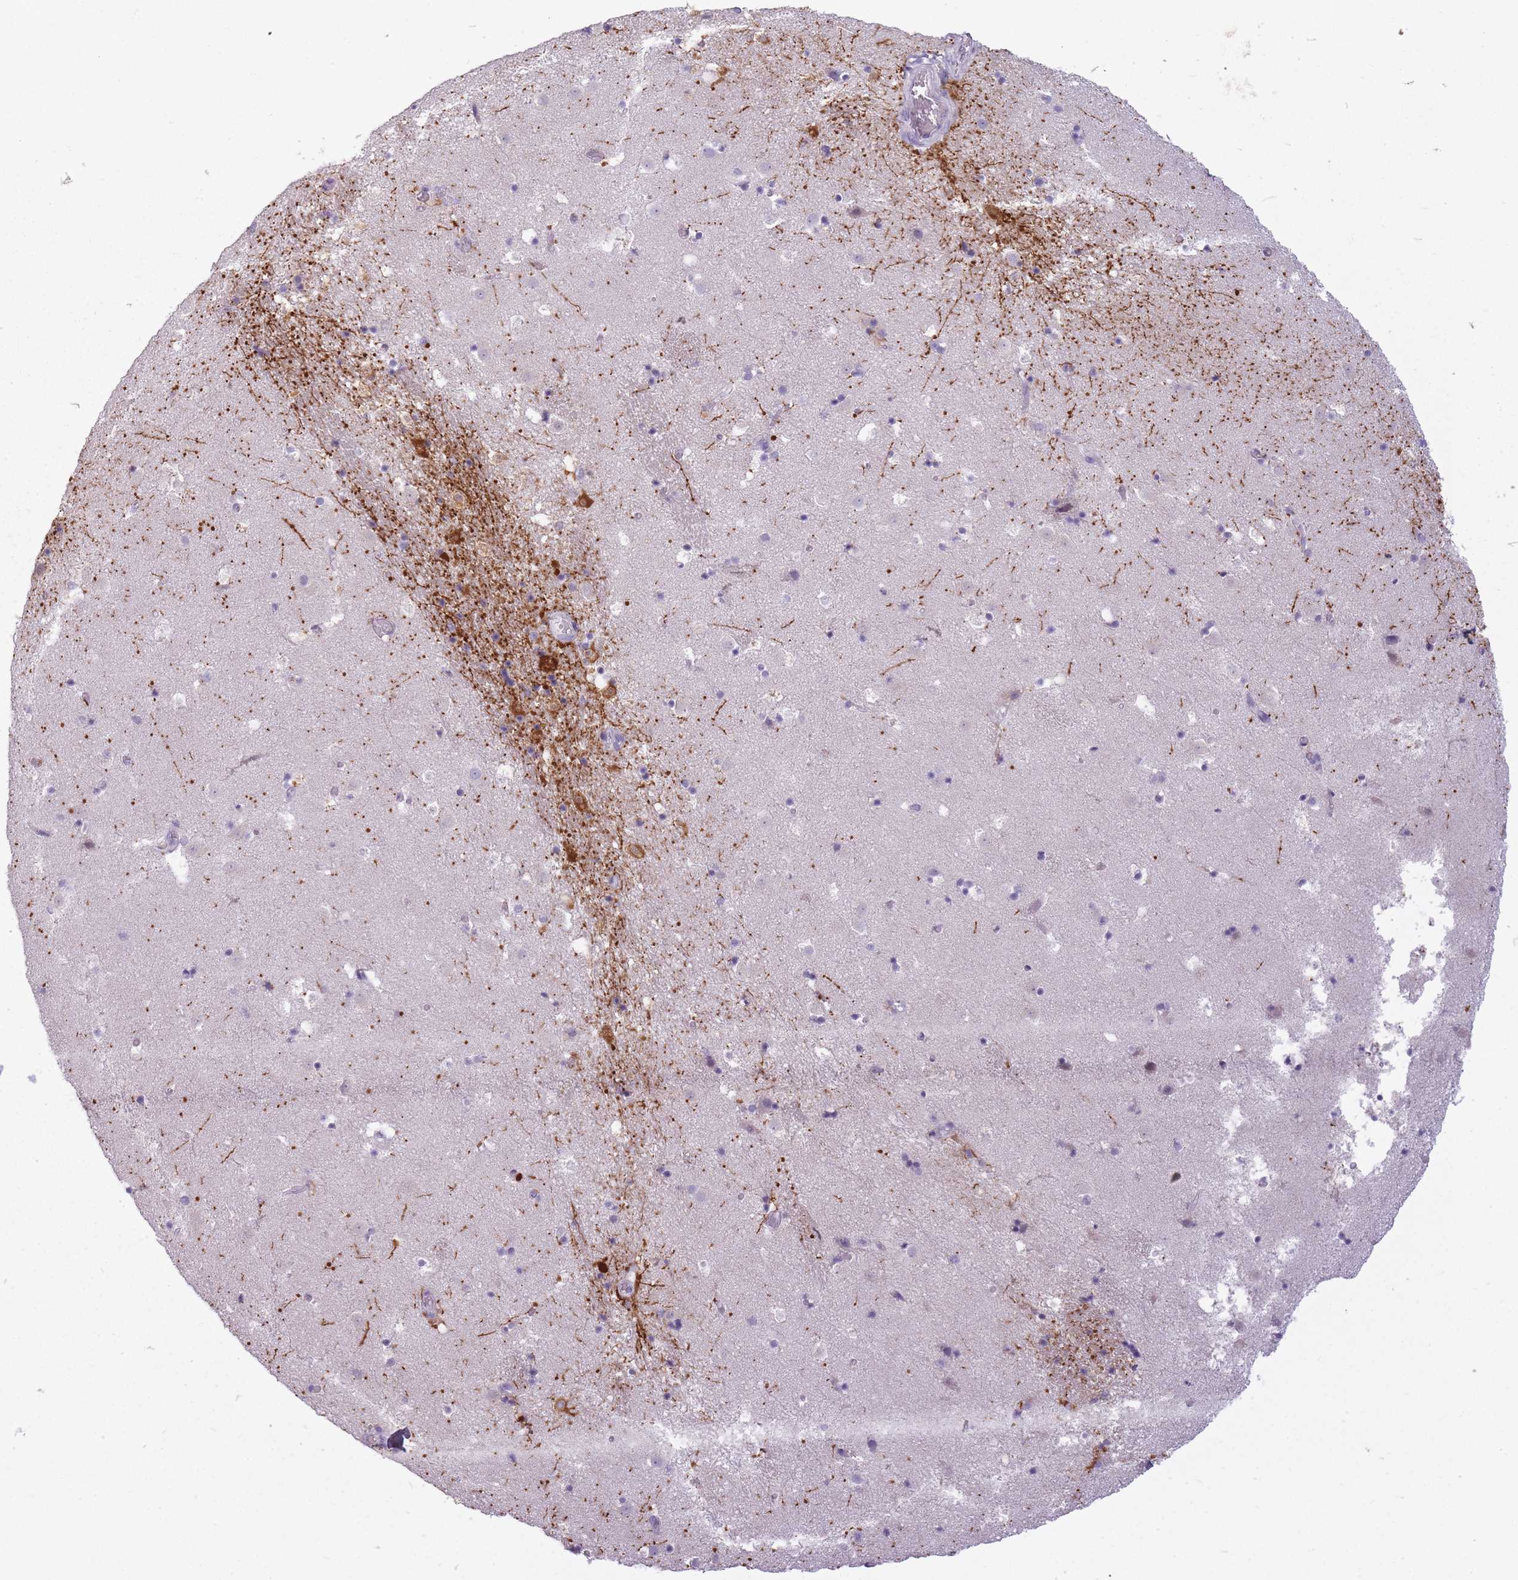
{"staining": {"intensity": "strong", "quantity": "<25%", "location": "cytoplasmic/membranous"}, "tissue": "caudate", "cell_type": "Glial cells", "image_type": "normal", "snomed": [{"axis": "morphology", "description": "Normal tissue, NOS"}, {"axis": "topography", "description": "Lateral ventricle wall"}], "caption": "High-power microscopy captured an IHC image of benign caudate, revealing strong cytoplasmic/membranous expression in approximately <25% of glial cells. (brown staining indicates protein expression, while blue staining denotes nuclei).", "gene": "FAM43B", "patient": {"sex": "male", "age": 25}}